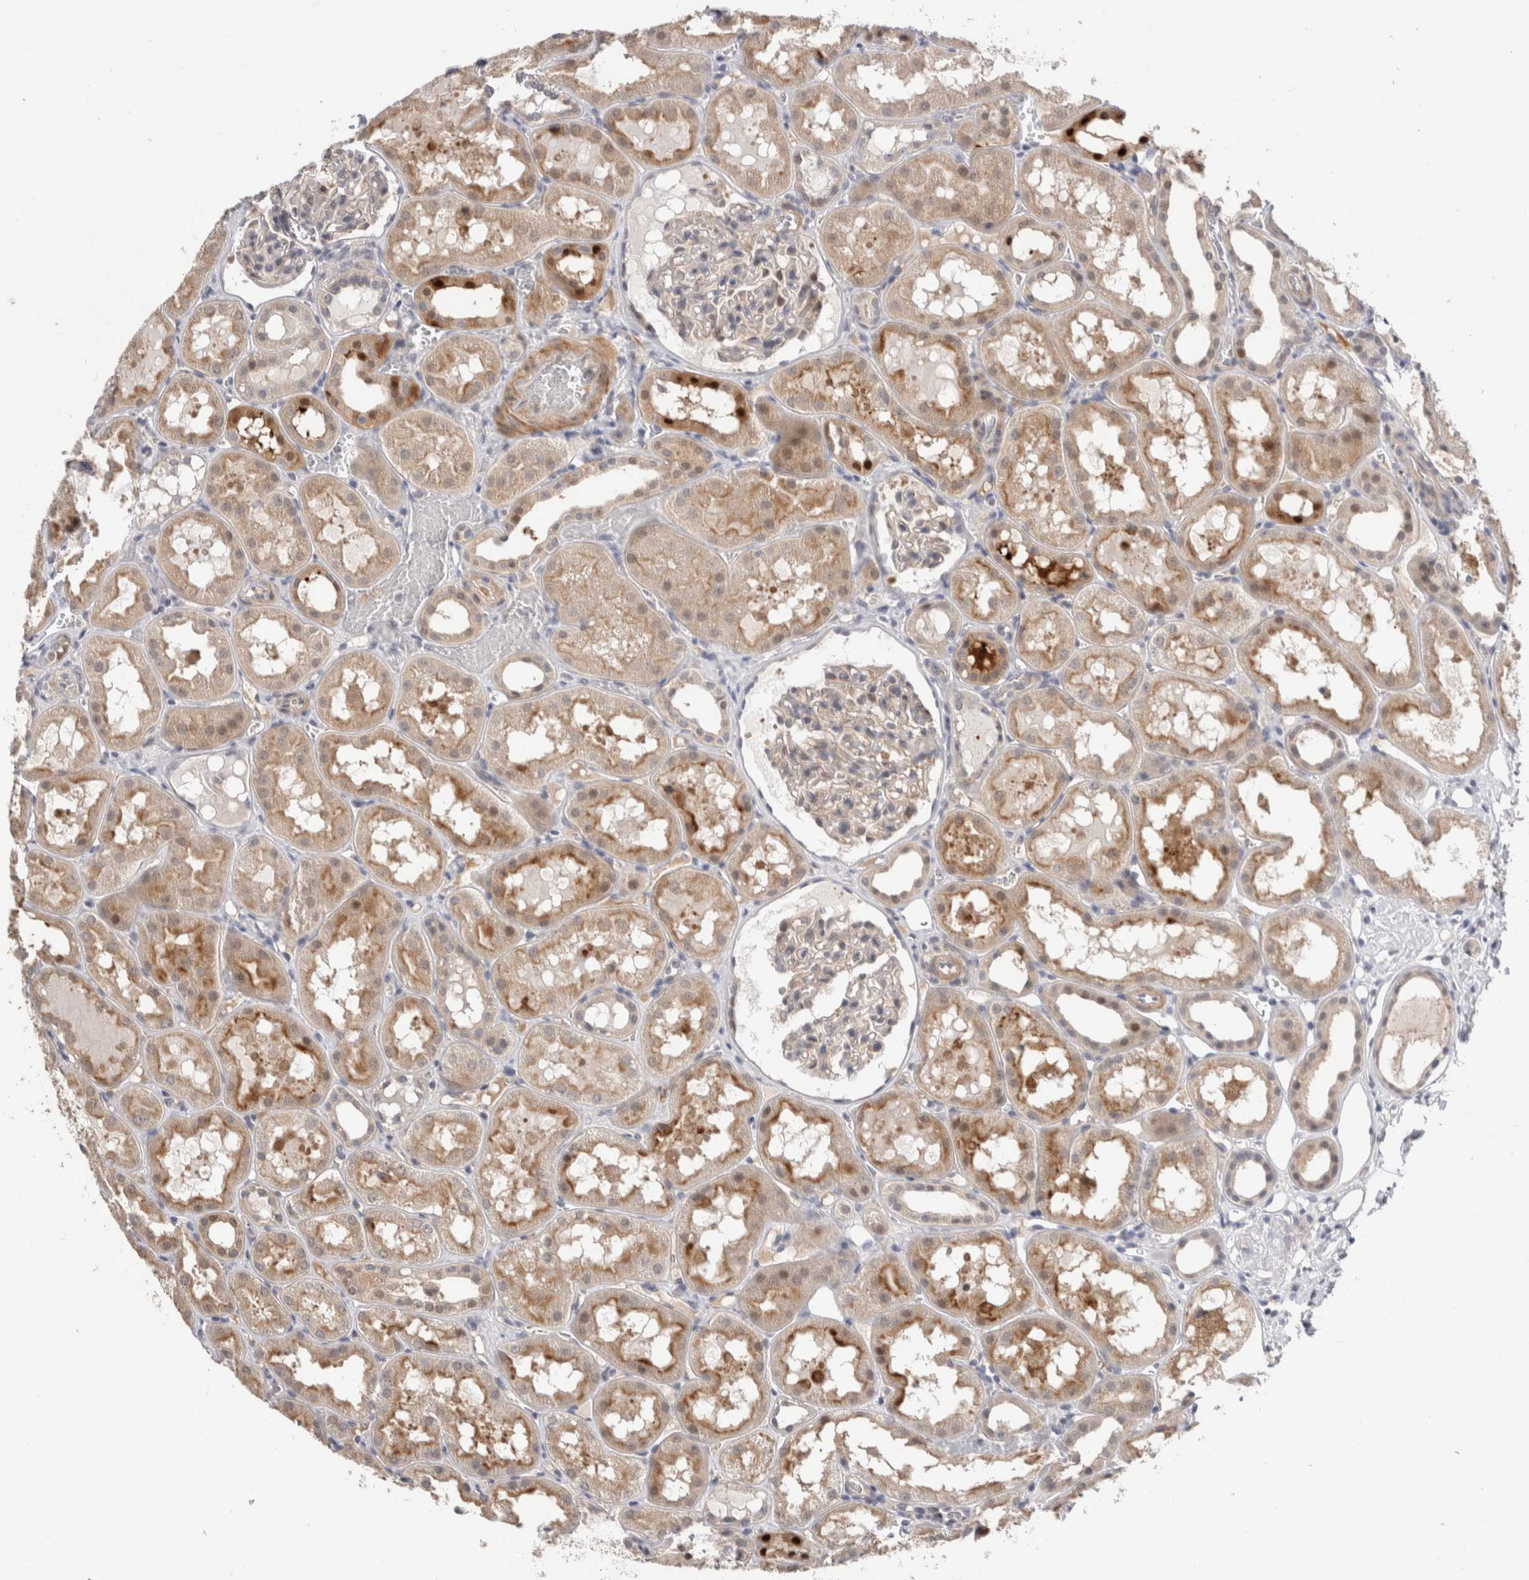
{"staining": {"intensity": "negative", "quantity": "none", "location": "none"}, "tissue": "kidney", "cell_type": "Cells in glomeruli", "image_type": "normal", "snomed": [{"axis": "morphology", "description": "Normal tissue, NOS"}, {"axis": "topography", "description": "Kidney"}, {"axis": "topography", "description": "Urinary bladder"}], "caption": "DAB (3,3'-diaminobenzidine) immunohistochemical staining of unremarkable human kidney shows no significant positivity in cells in glomeruli.", "gene": "CRYBG1", "patient": {"sex": "male", "age": 16}}